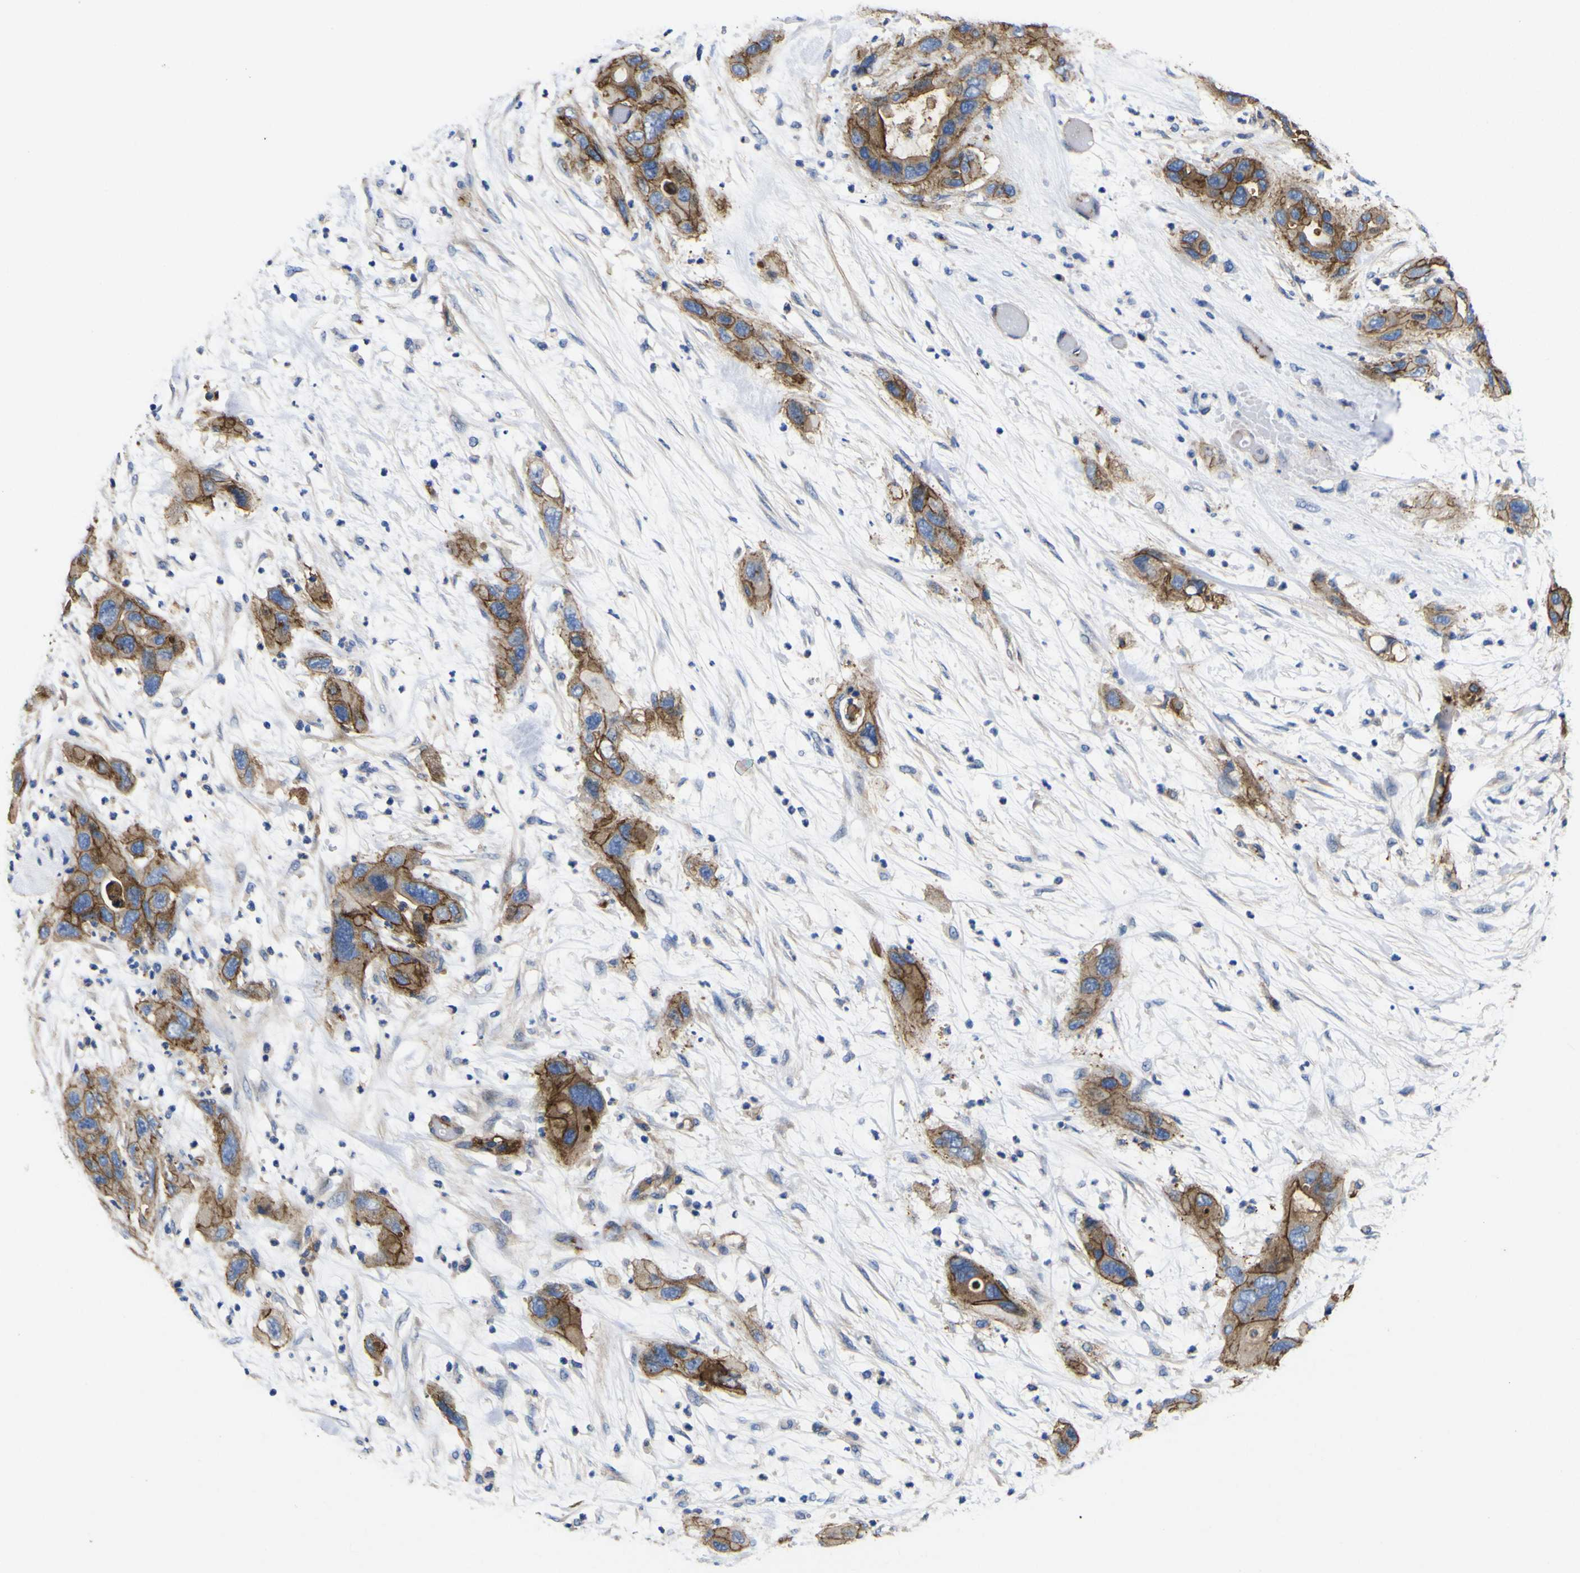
{"staining": {"intensity": "moderate", "quantity": ">75%", "location": "cytoplasmic/membranous"}, "tissue": "pancreatic cancer", "cell_type": "Tumor cells", "image_type": "cancer", "snomed": [{"axis": "morphology", "description": "Adenocarcinoma, NOS"}, {"axis": "topography", "description": "Pancreas"}], "caption": "Tumor cells reveal moderate cytoplasmic/membranous staining in approximately >75% of cells in adenocarcinoma (pancreatic).", "gene": "CD151", "patient": {"sex": "female", "age": 71}}